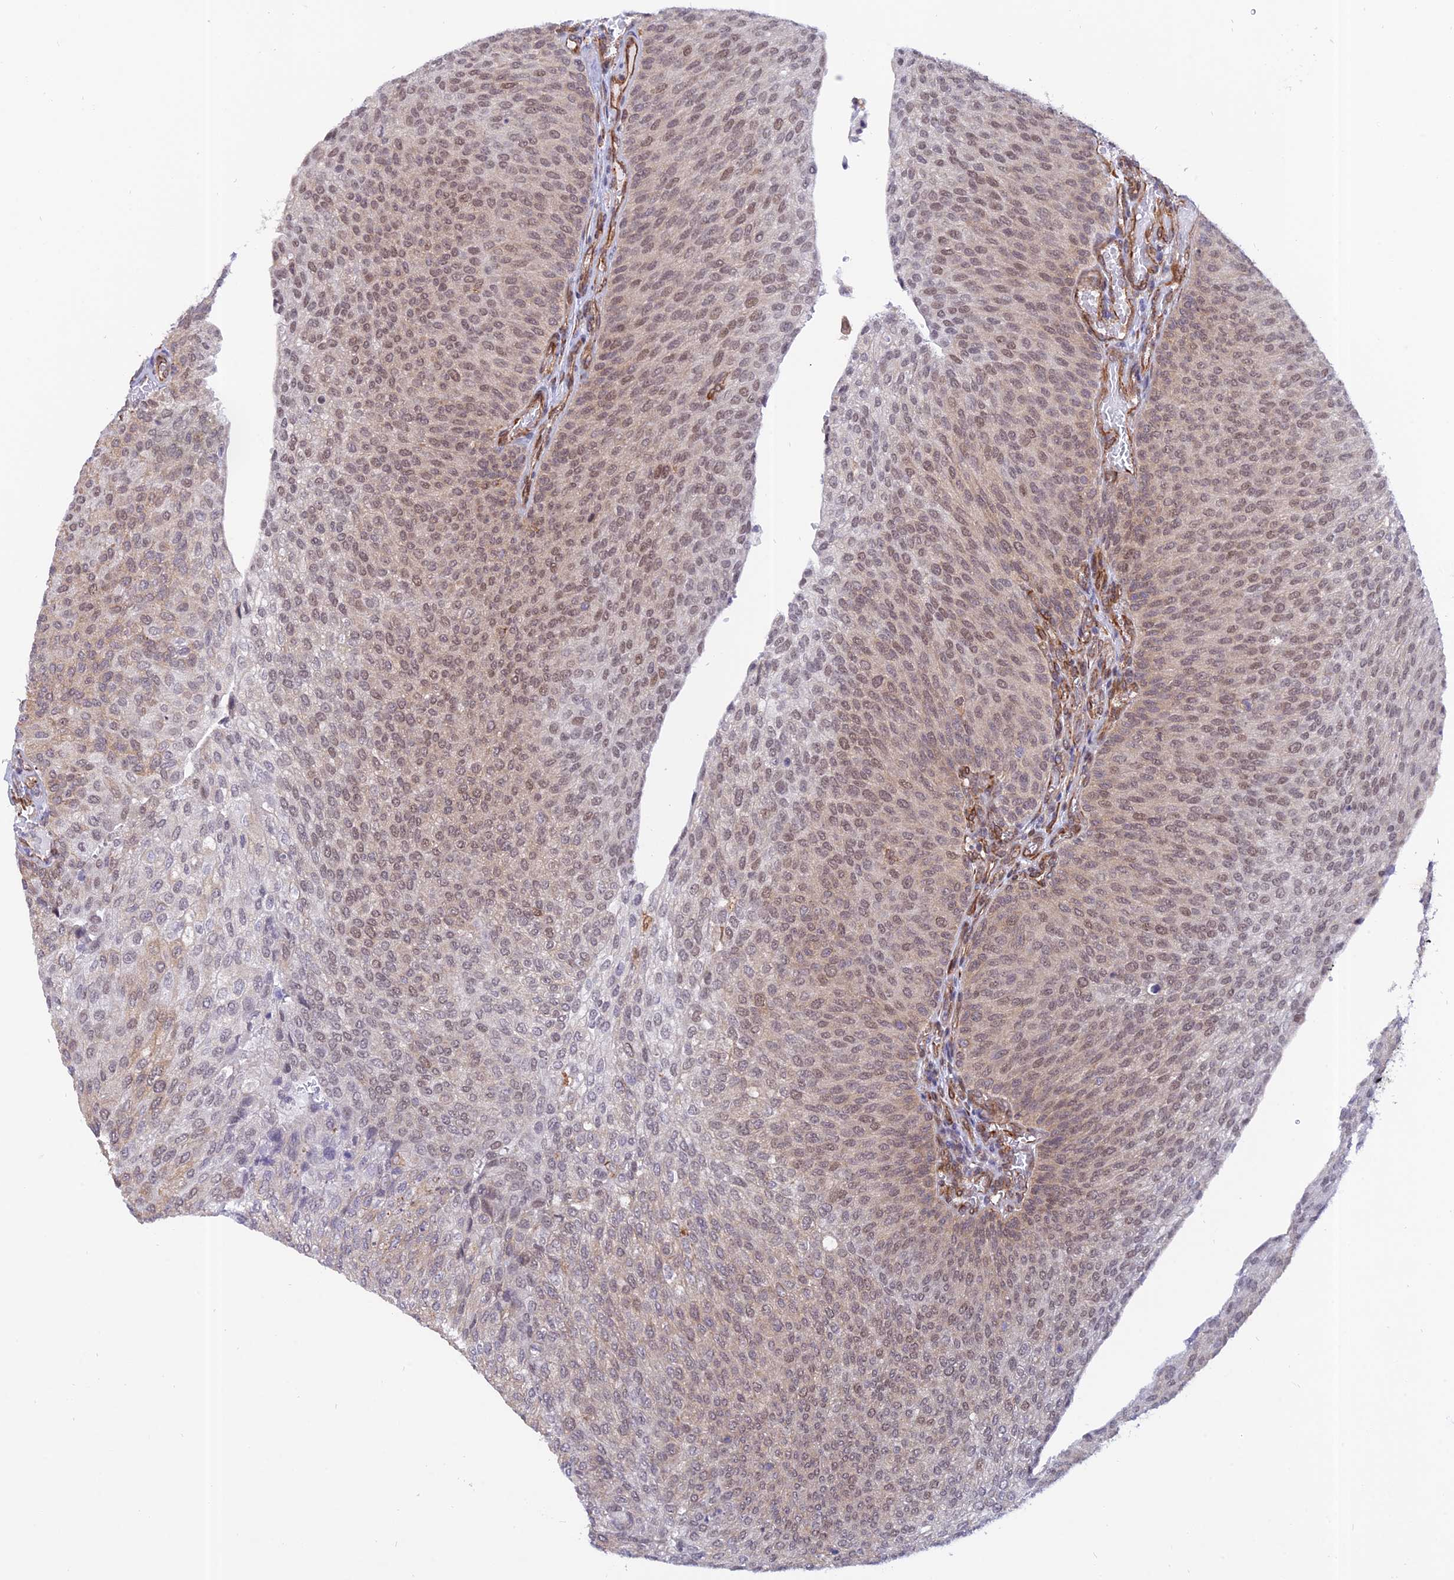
{"staining": {"intensity": "weak", "quantity": "25%-75%", "location": "cytoplasmic/membranous,nuclear"}, "tissue": "urothelial cancer", "cell_type": "Tumor cells", "image_type": "cancer", "snomed": [{"axis": "morphology", "description": "Urothelial carcinoma, High grade"}, {"axis": "topography", "description": "Urinary bladder"}], "caption": "This micrograph displays urothelial cancer stained with immunohistochemistry to label a protein in brown. The cytoplasmic/membranous and nuclear of tumor cells show weak positivity for the protein. Nuclei are counter-stained blue.", "gene": "PAGR1", "patient": {"sex": "female", "age": 79}}